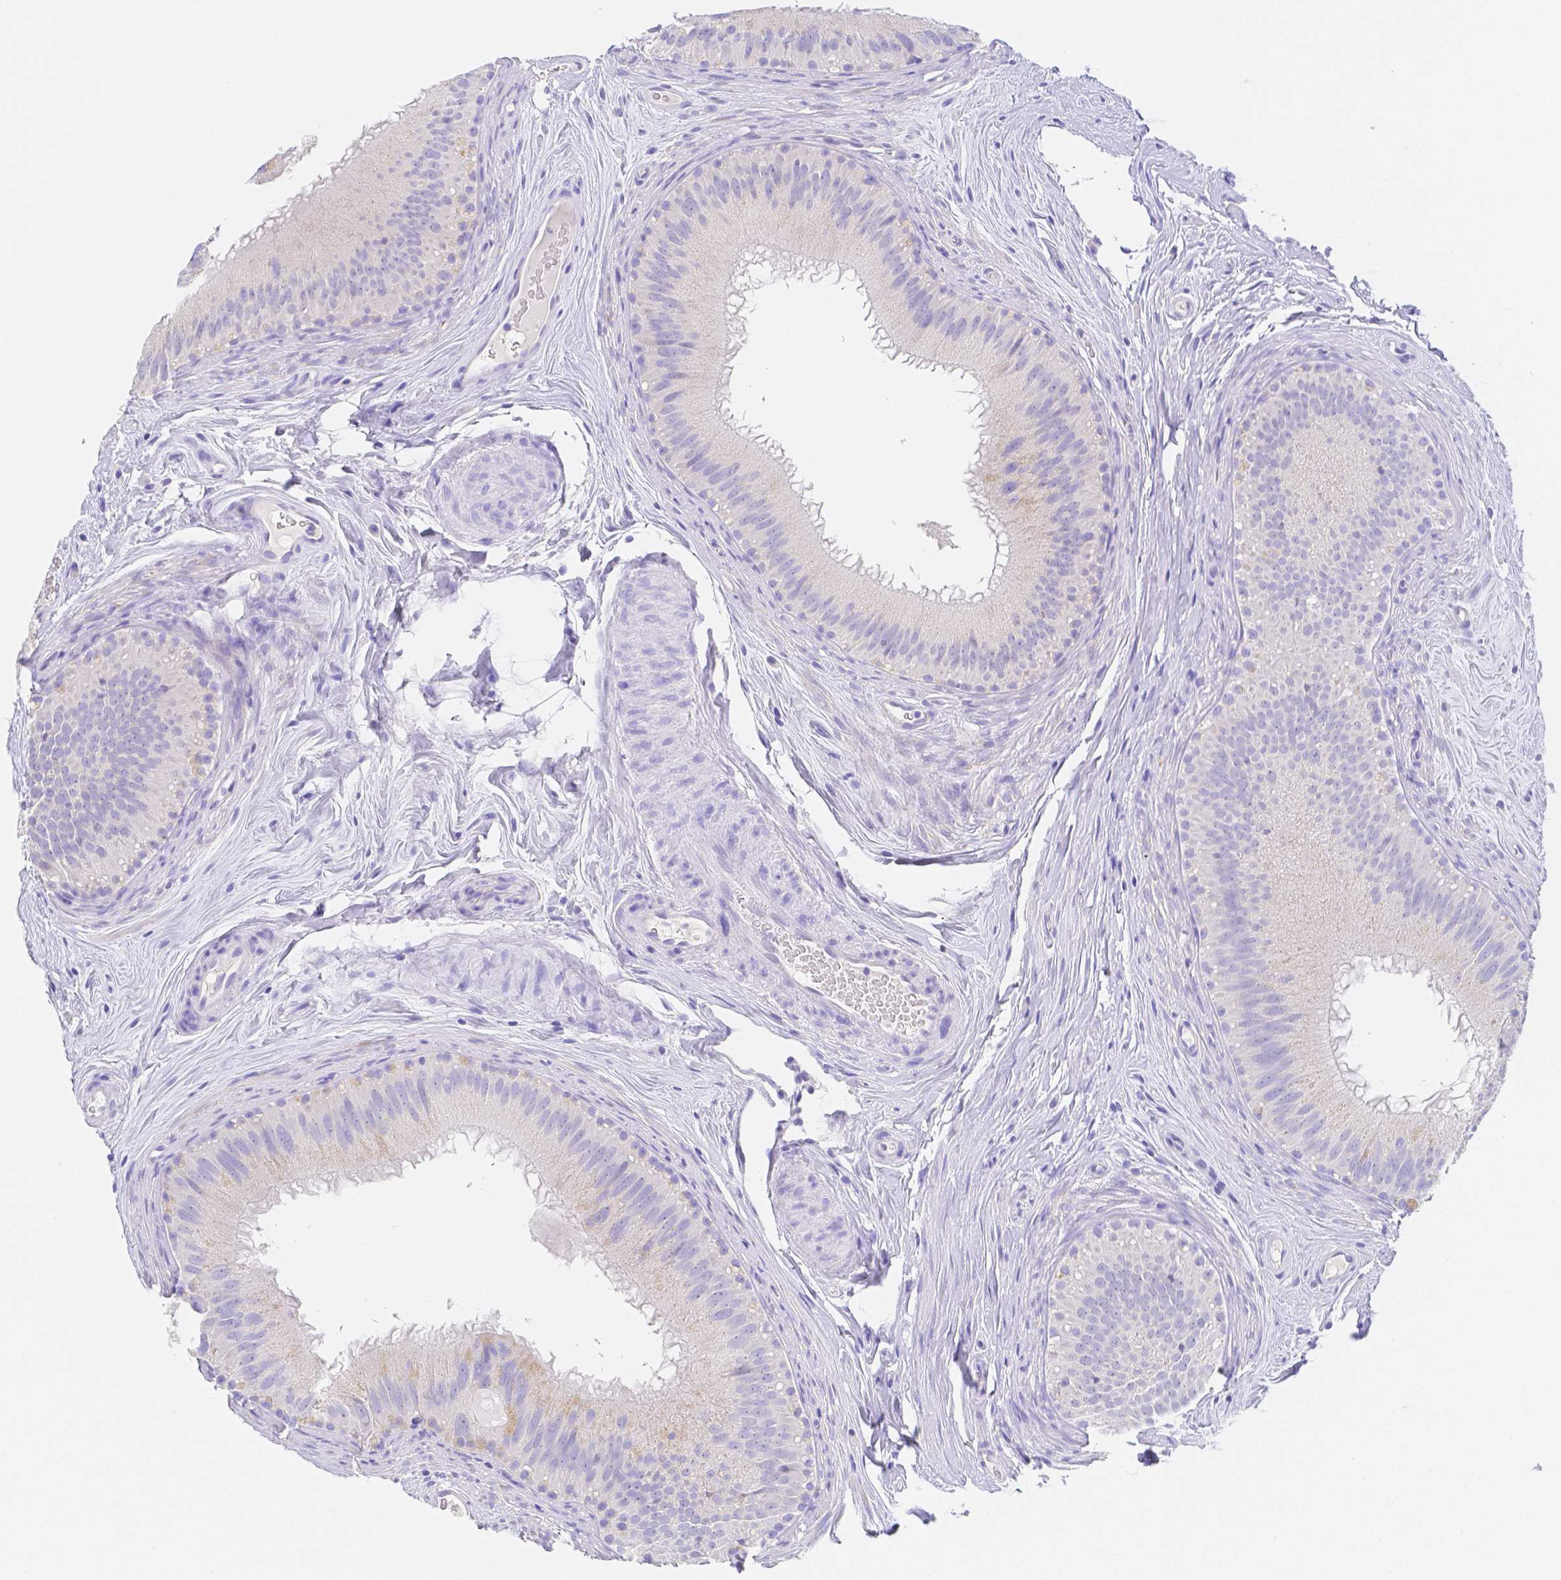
{"staining": {"intensity": "negative", "quantity": "none", "location": "none"}, "tissue": "epididymis", "cell_type": "Glandular cells", "image_type": "normal", "snomed": [{"axis": "morphology", "description": "Normal tissue, NOS"}, {"axis": "topography", "description": "Epididymis"}], "caption": "Immunohistochemistry (IHC) photomicrograph of benign epididymis: epididymis stained with DAB (3,3'-diaminobenzidine) shows no significant protein staining in glandular cells.", "gene": "ZG16B", "patient": {"sex": "male", "age": 44}}